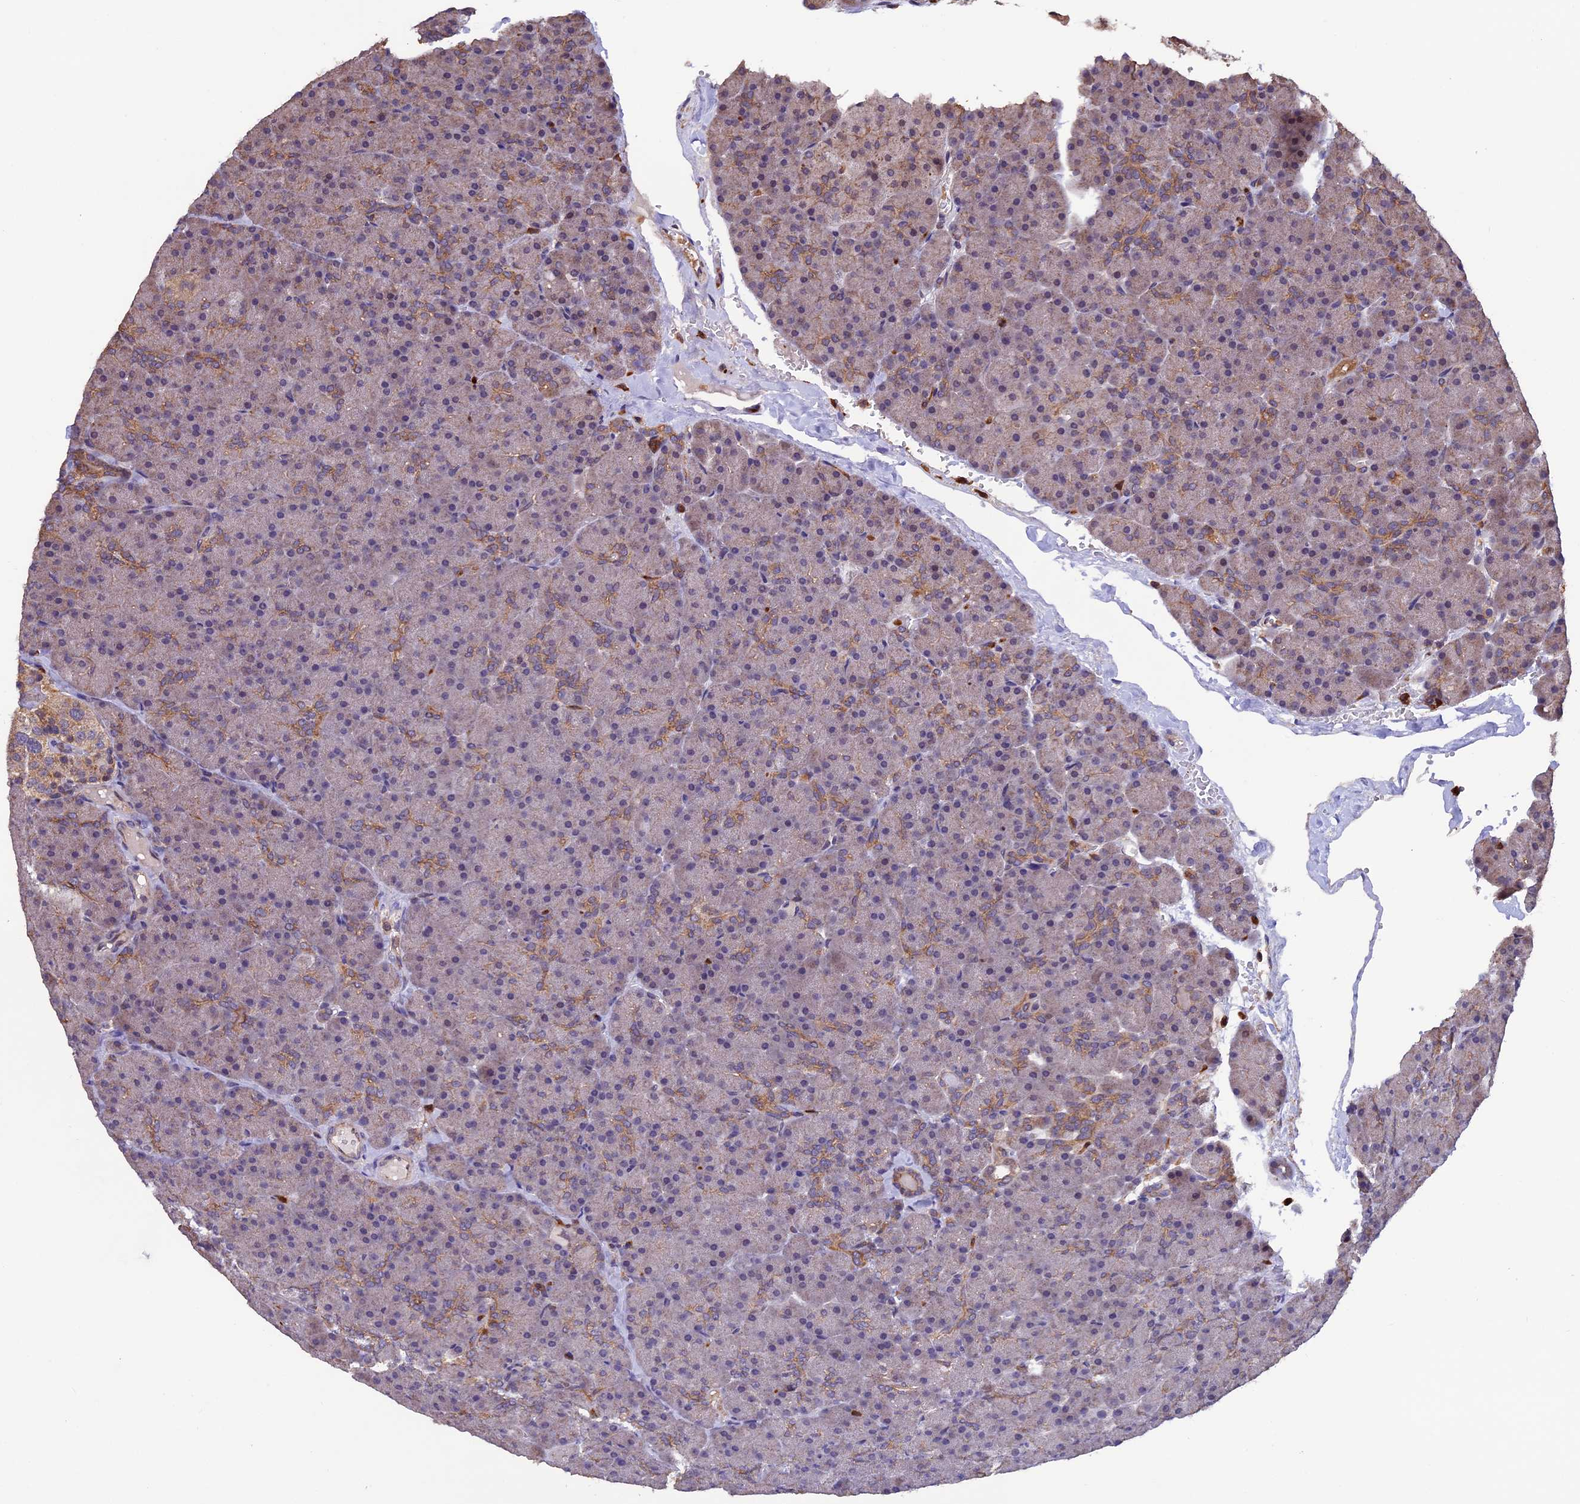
{"staining": {"intensity": "moderate", "quantity": "<25%", "location": "cytoplasmic/membranous"}, "tissue": "pancreas", "cell_type": "Exocrine glandular cells", "image_type": "normal", "snomed": [{"axis": "morphology", "description": "Normal tissue, NOS"}, {"axis": "topography", "description": "Pancreas"}], "caption": "The histopathology image reveals staining of unremarkable pancreas, revealing moderate cytoplasmic/membranous protein expression (brown color) within exocrine glandular cells.", "gene": "PKD2L2", "patient": {"sex": "male", "age": 36}}